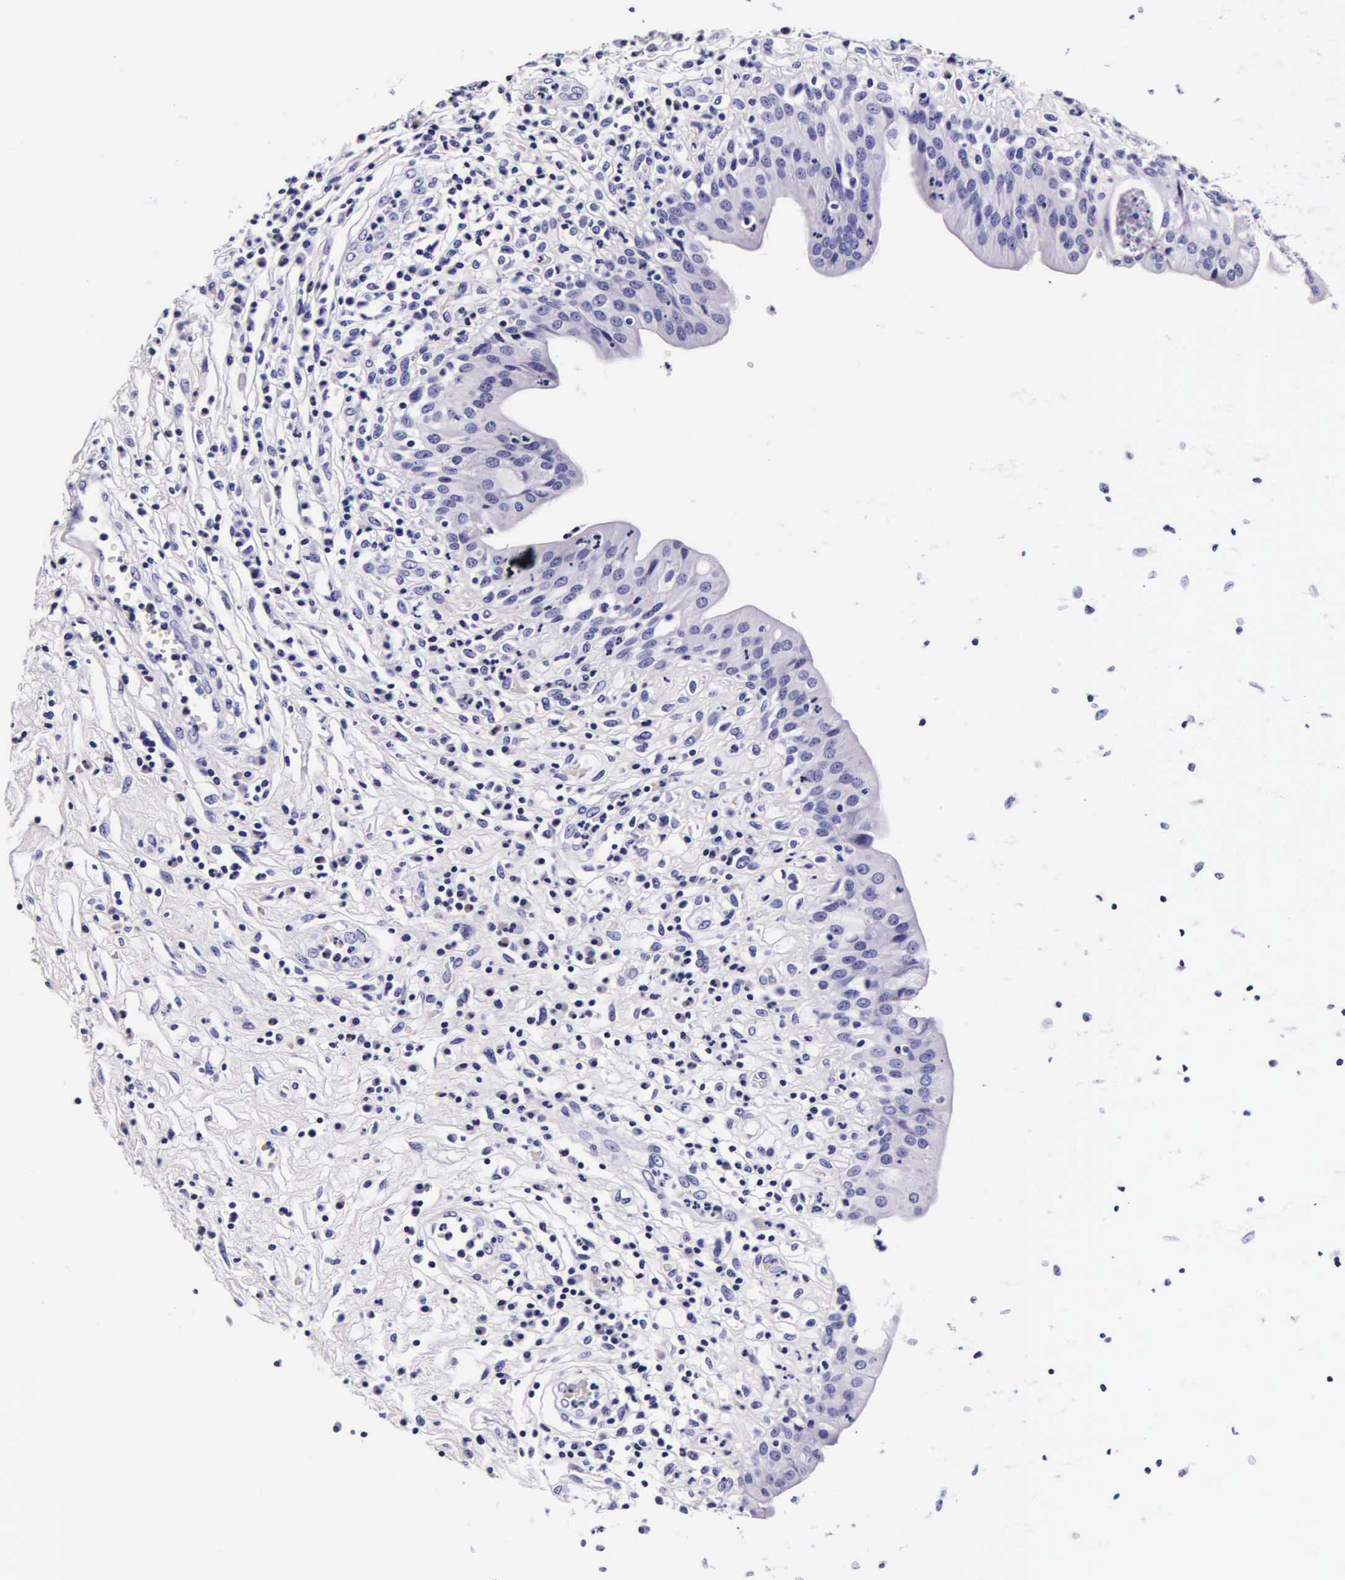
{"staining": {"intensity": "negative", "quantity": "none", "location": "none"}, "tissue": "urinary bladder", "cell_type": "Urothelial cells", "image_type": "normal", "snomed": [{"axis": "morphology", "description": "Normal tissue, NOS"}, {"axis": "topography", "description": "Urinary bladder"}], "caption": "The immunohistochemistry (IHC) photomicrograph has no significant staining in urothelial cells of urinary bladder.", "gene": "DGCR2", "patient": {"sex": "female", "age": 85}}